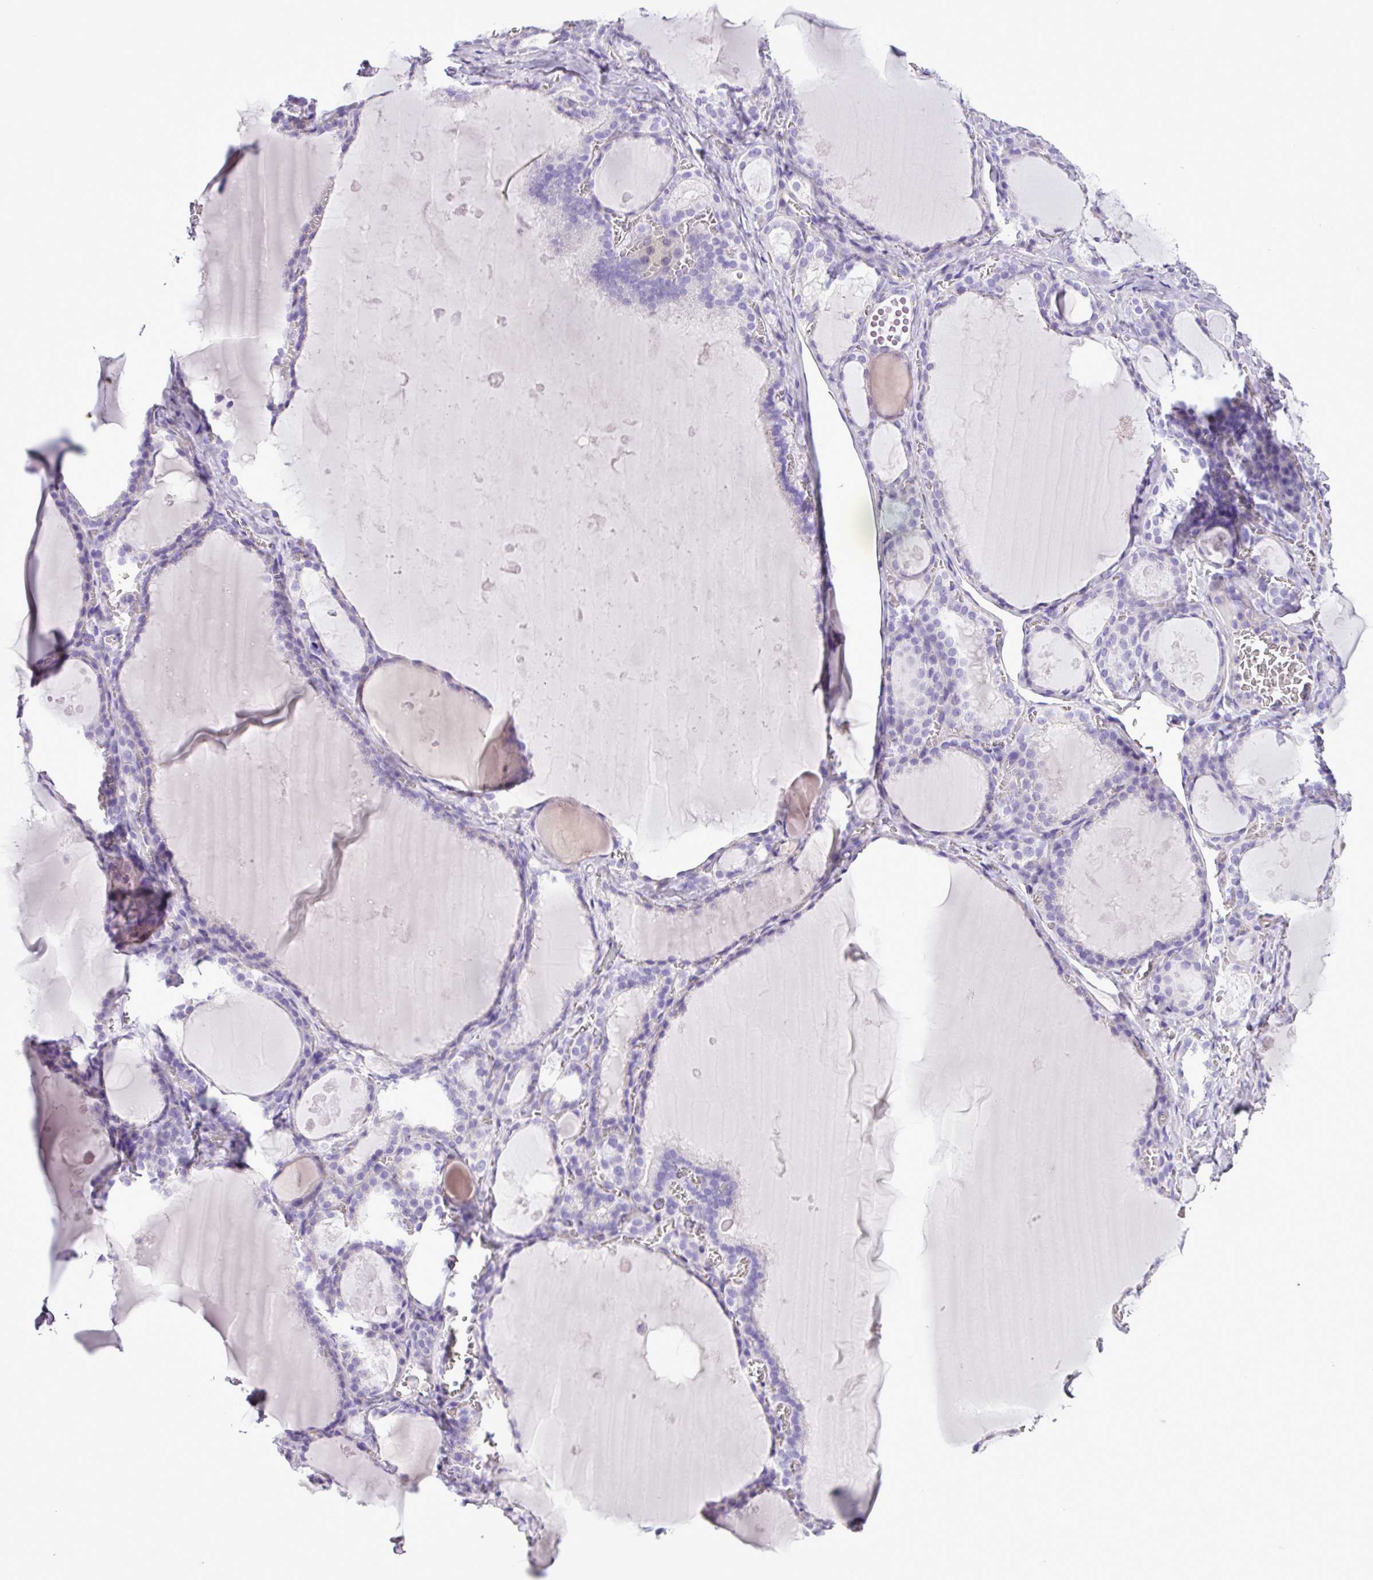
{"staining": {"intensity": "negative", "quantity": "none", "location": "none"}, "tissue": "thyroid gland", "cell_type": "Glandular cells", "image_type": "normal", "snomed": [{"axis": "morphology", "description": "Normal tissue, NOS"}, {"axis": "topography", "description": "Thyroid gland"}], "caption": "Human thyroid gland stained for a protein using immunohistochemistry (IHC) shows no staining in glandular cells.", "gene": "ZNF334", "patient": {"sex": "male", "age": 56}}